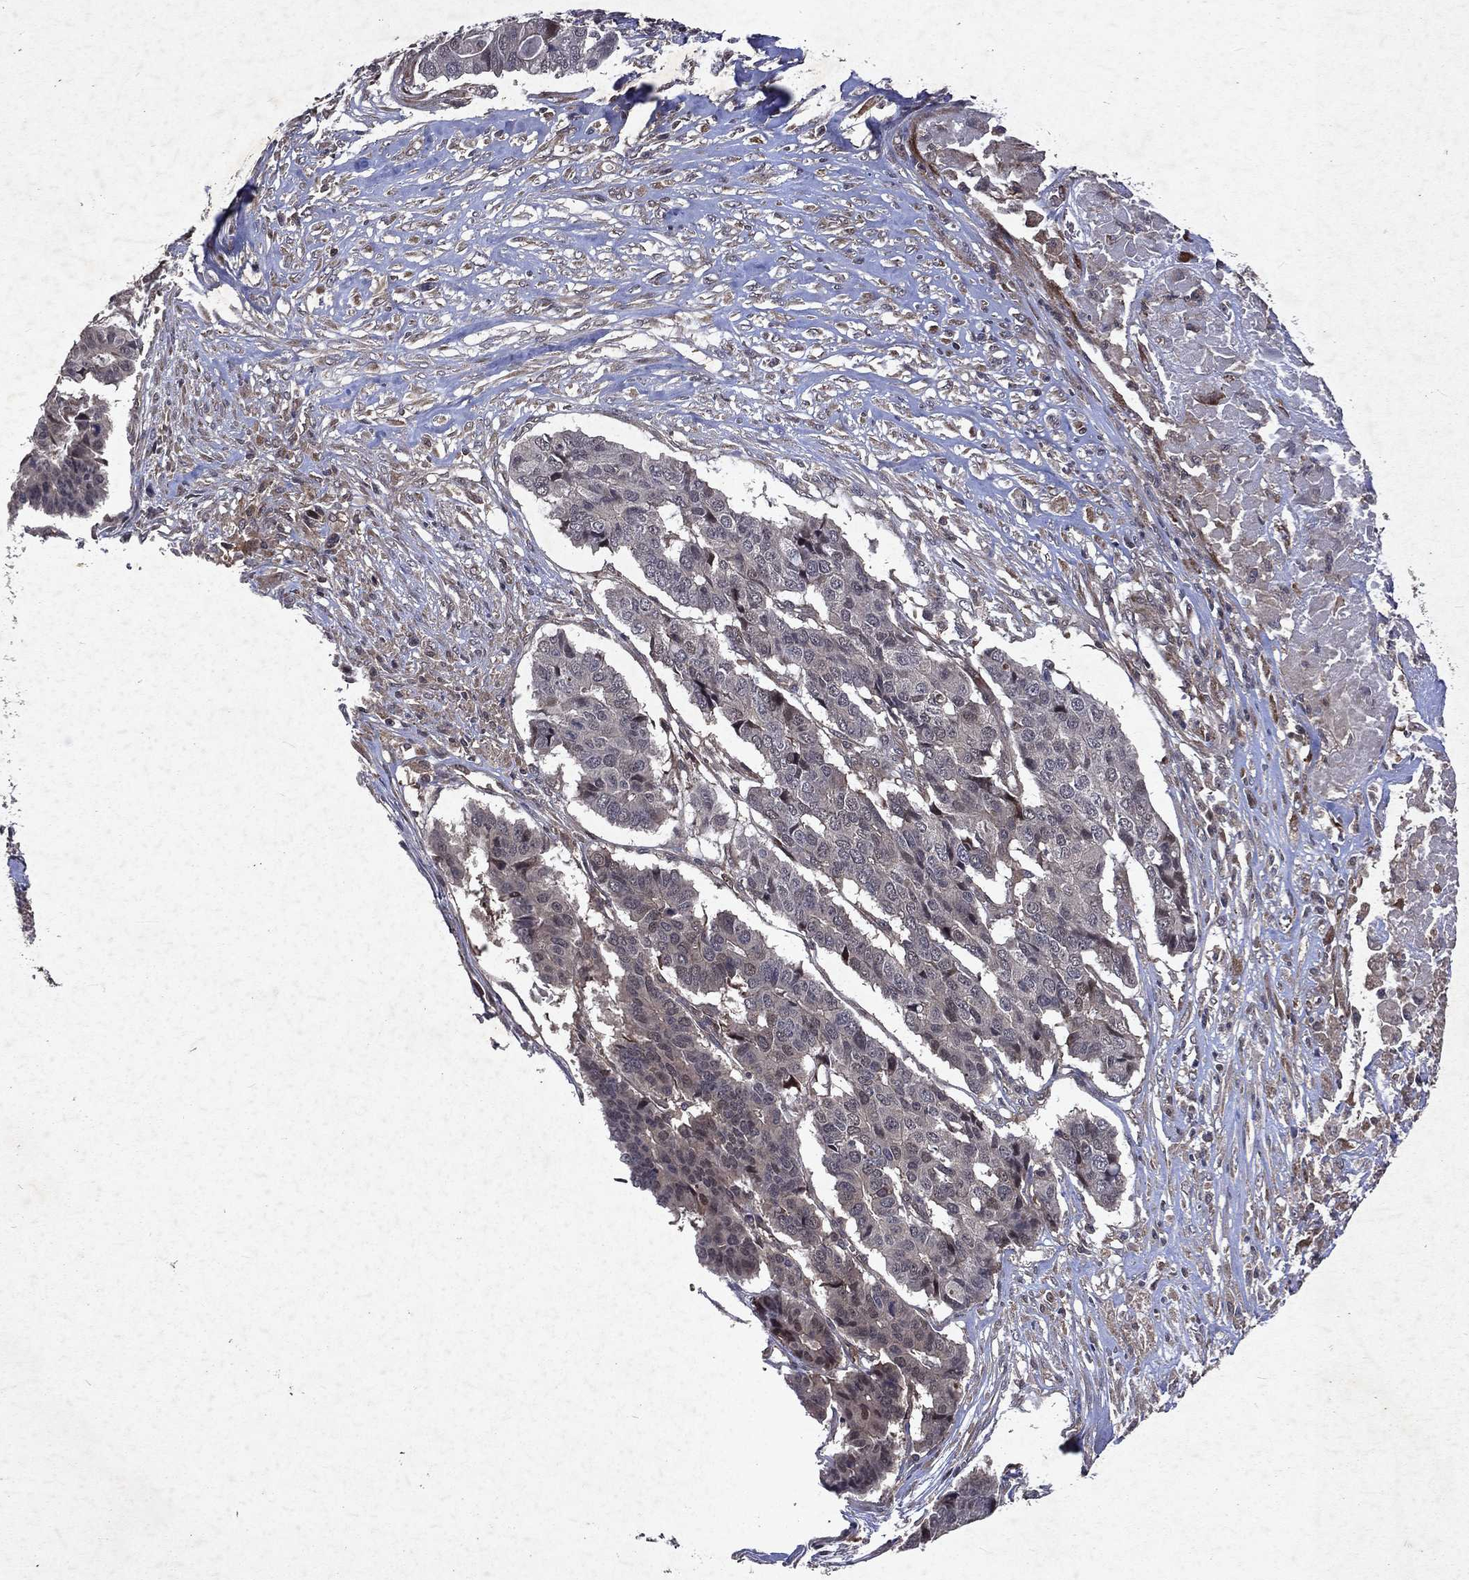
{"staining": {"intensity": "negative", "quantity": "none", "location": "none"}, "tissue": "pancreatic cancer", "cell_type": "Tumor cells", "image_type": "cancer", "snomed": [{"axis": "morphology", "description": "Adenocarcinoma, NOS"}, {"axis": "topography", "description": "Pancreas"}], "caption": "Pancreatic cancer (adenocarcinoma) was stained to show a protein in brown. There is no significant staining in tumor cells.", "gene": "MTAP", "patient": {"sex": "male", "age": 50}}